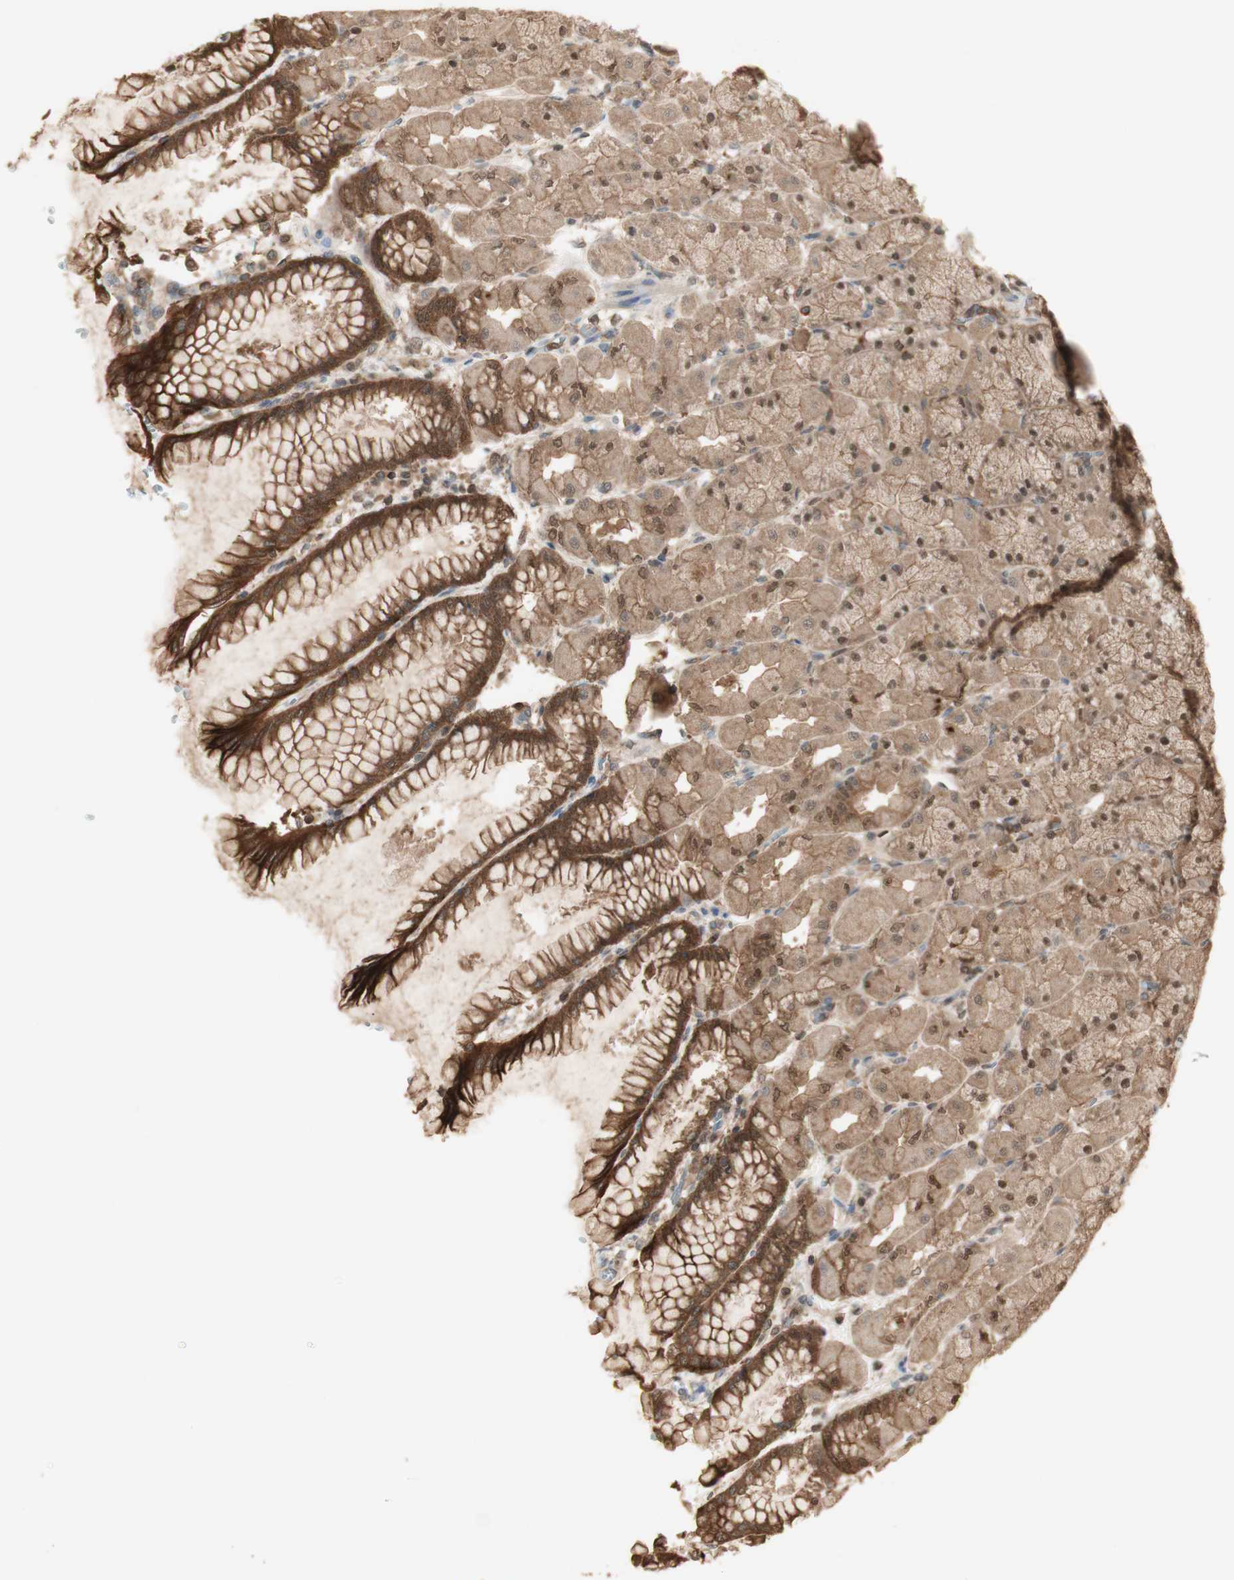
{"staining": {"intensity": "strong", "quantity": ">75%", "location": "cytoplasmic/membranous,nuclear"}, "tissue": "stomach", "cell_type": "Glandular cells", "image_type": "normal", "snomed": [{"axis": "morphology", "description": "Normal tissue, NOS"}, {"axis": "topography", "description": "Stomach, upper"}], "caption": "IHC of unremarkable stomach exhibits high levels of strong cytoplasmic/membranous,nuclear expression in approximately >75% of glandular cells. (Stains: DAB in brown, nuclei in blue, Microscopy: brightfield microscopy at high magnification).", "gene": "YWHAB", "patient": {"sex": "female", "age": 56}}